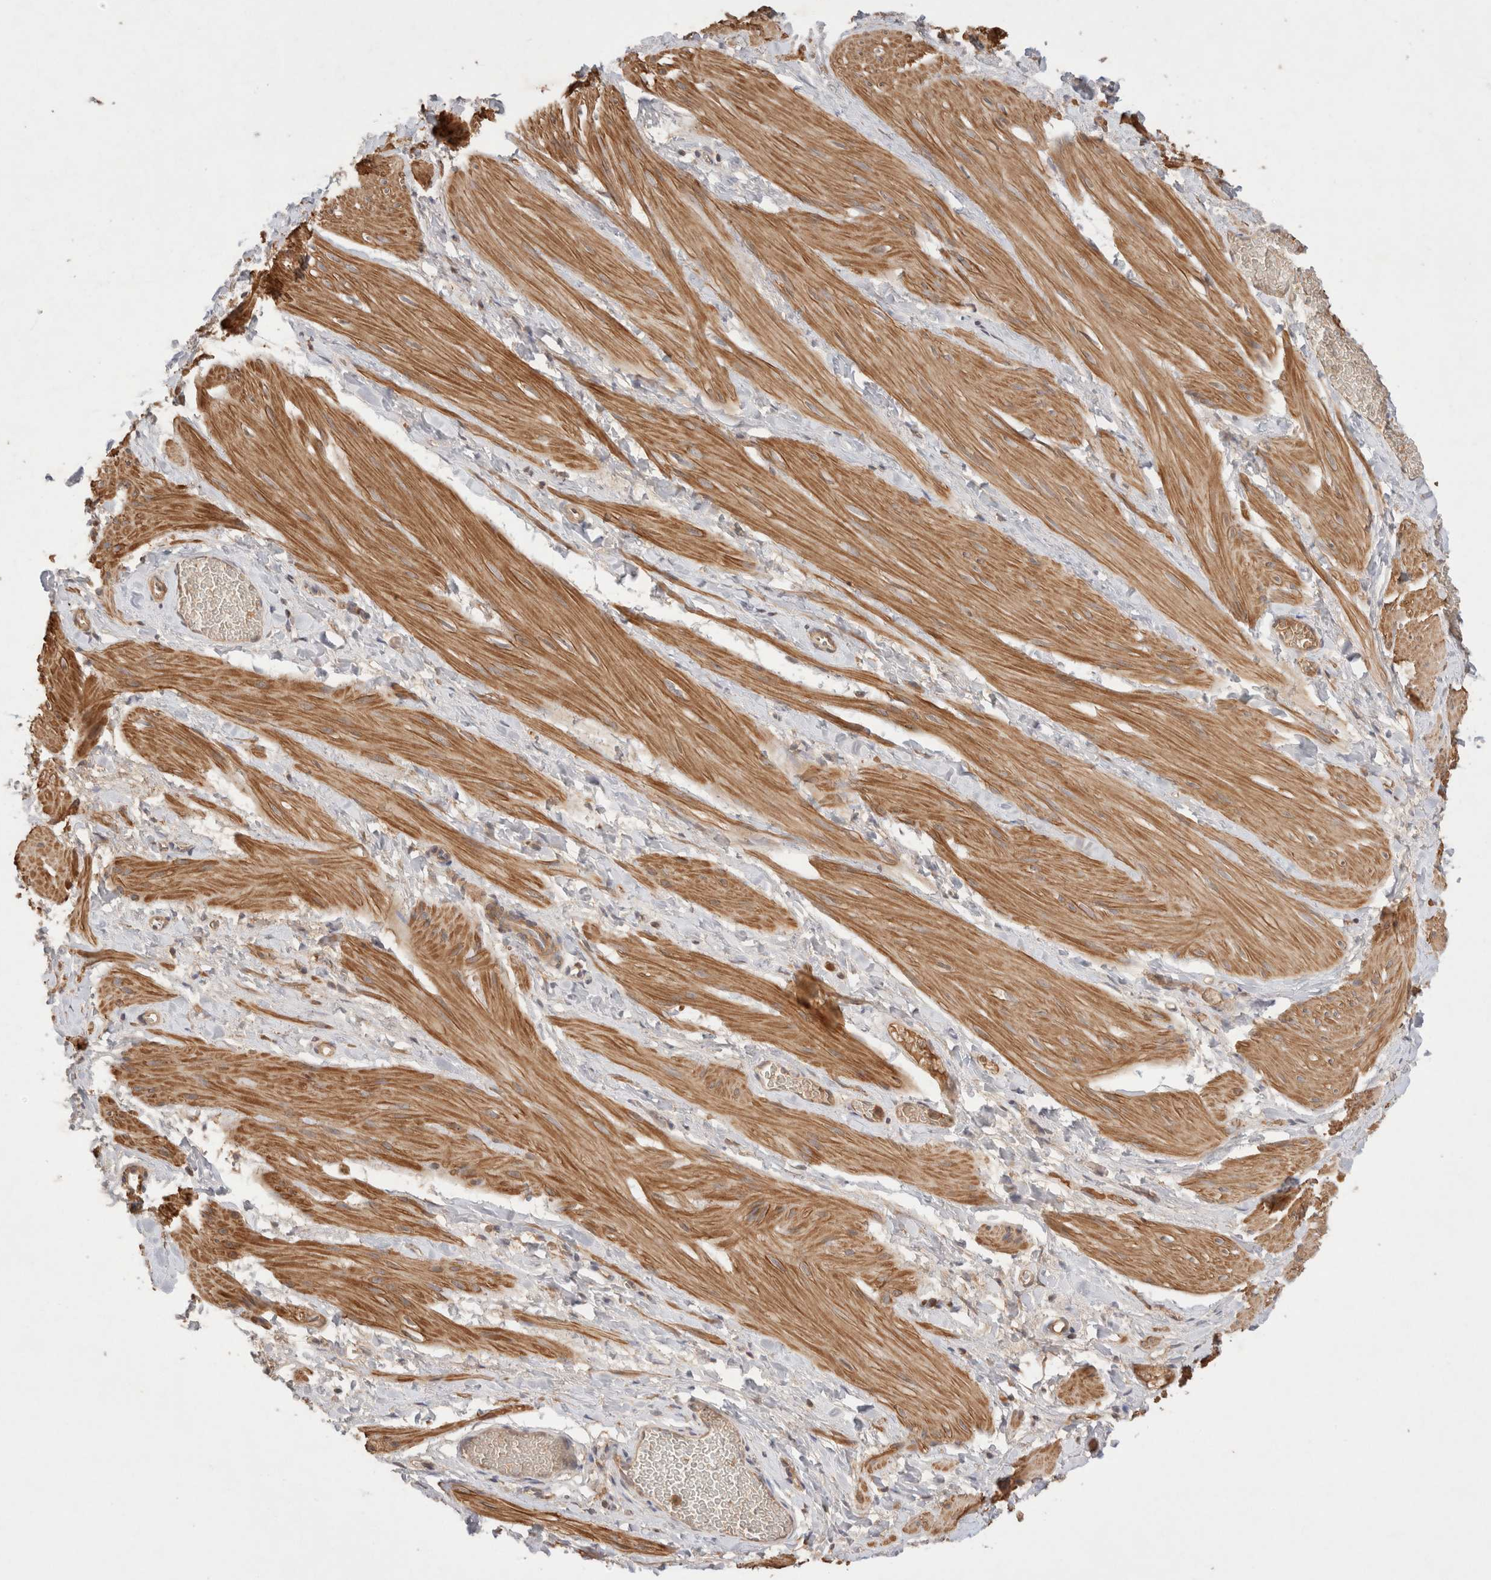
{"staining": {"intensity": "moderate", "quantity": ">75%", "location": "cytoplasmic/membranous"}, "tissue": "smooth muscle", "cell_type": "Smooth muscle cells", "image_type": "normal", "snomed": [{"axis": "morphology", "description": "Normal tissue, NOS"}, {"axis": "topography", "description": "Smooth muscle"}], "caption": "Approximately >75% of smooth muscle cells in unremarkable smooth muscle show moderate cytoplasmic/membranous protein staining as visualized by brown immunohistochemical staining.", "gene": "CARNMT1", "patient": {"sex": "male", "age": 16}}